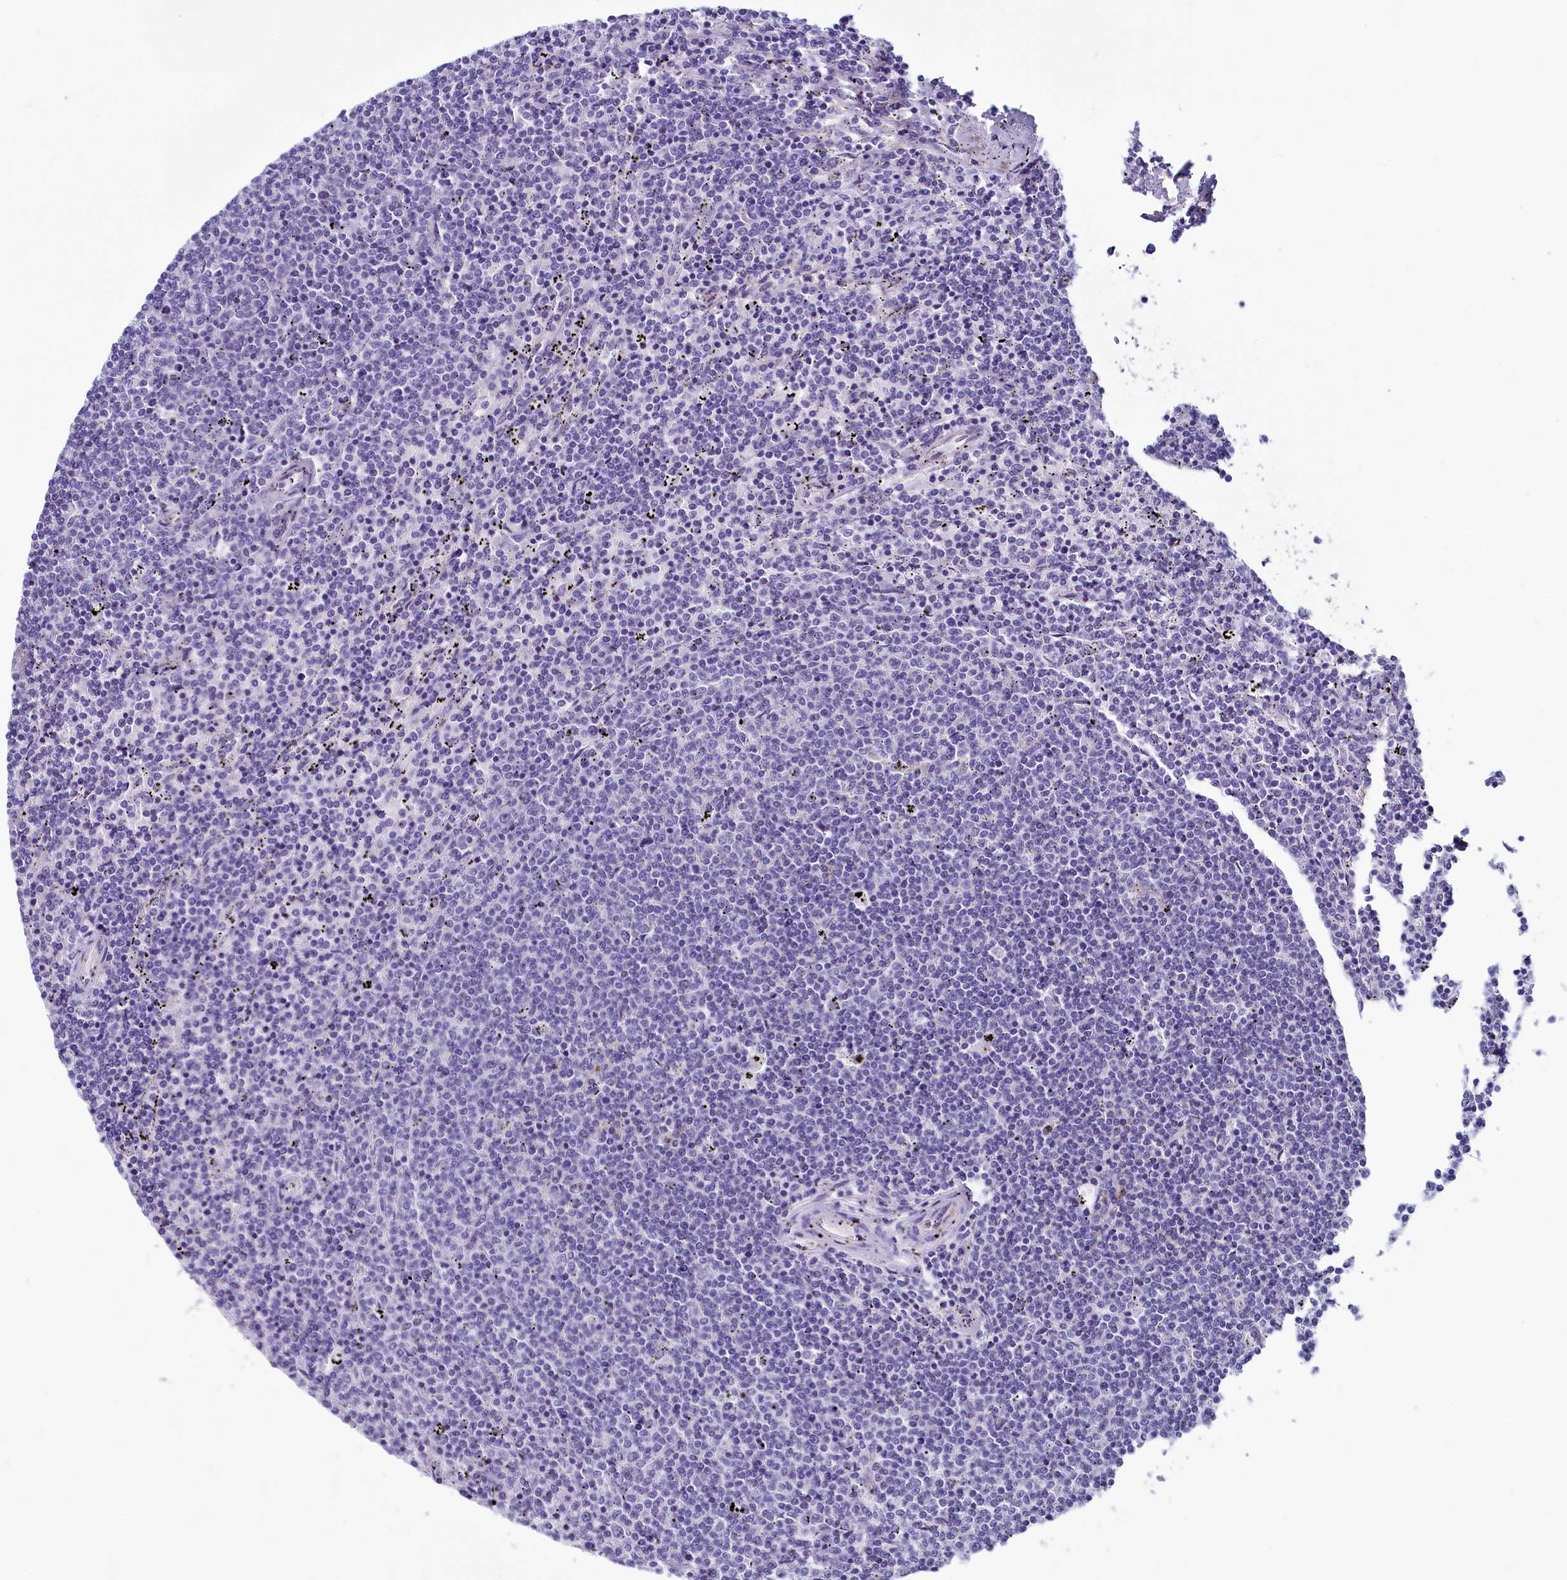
{"staining": {"intensity": "negative", "quantity": "none", "location": "none"}, "tissue": "lymphoma", "cell_type": "Tumor cells", "image_type": "cancer", "snomed": [{"axis": "morphology", "description": "Malignant lymphoma, non-Hodgkin's type, Low grade"}, {"axis": "topography", "description": "Spleen"}], "caption": "Immunohistochemistry (IHC) photomicrograph of neoplastic tissue: malignant lymphoma, non-Hodgkin's type (low-grade) stained with DAB demonstrates no significant protein expression in tumor cells. The staining was performed using DAB to visualize the protein expression in brown, while the nuclei were stained in blue with hematoxylin (Magnification: 20x).", "gene": "INSC", "patient": {"sex": "female", "age": 50}}